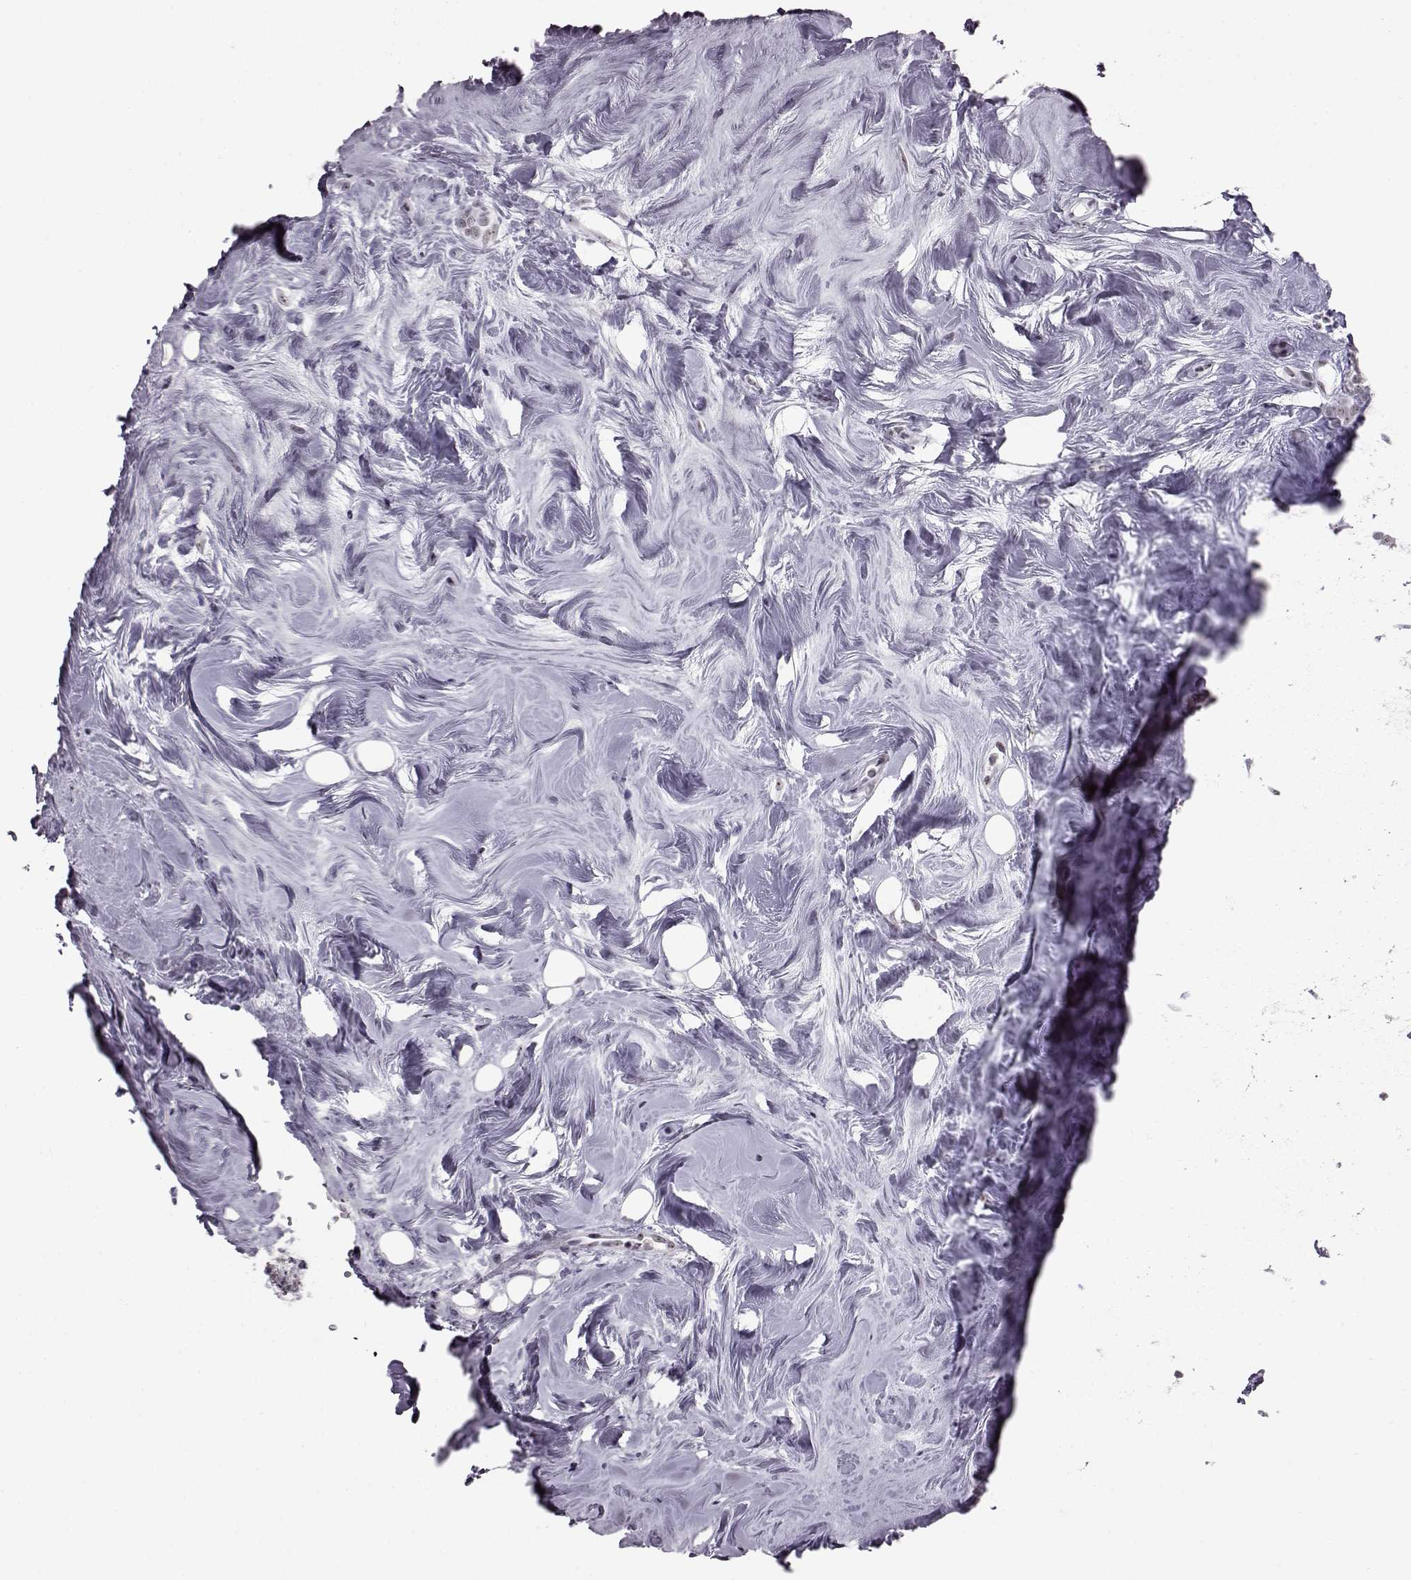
{"staining": {"intensity": "weak", "quantity": "25%-75%", "location": "nuclear"}, "tissue": "breast cancer", "cell_type": "Tumor cells", "image_type": "cancer", "snomed": [{"axis": "morphology", "description": "Lobular carcinoma"}, {"axis": "topography", "description": "Breast"}], "caption": "DAB immunohistochemical staining of lobular carcinoma (breast) demonstrates weak nuclear protein expression in approximately 25%-75% of tumor cells.", "gene": "ADGRG2", "patient": {"sex": "female", "age": 49}}